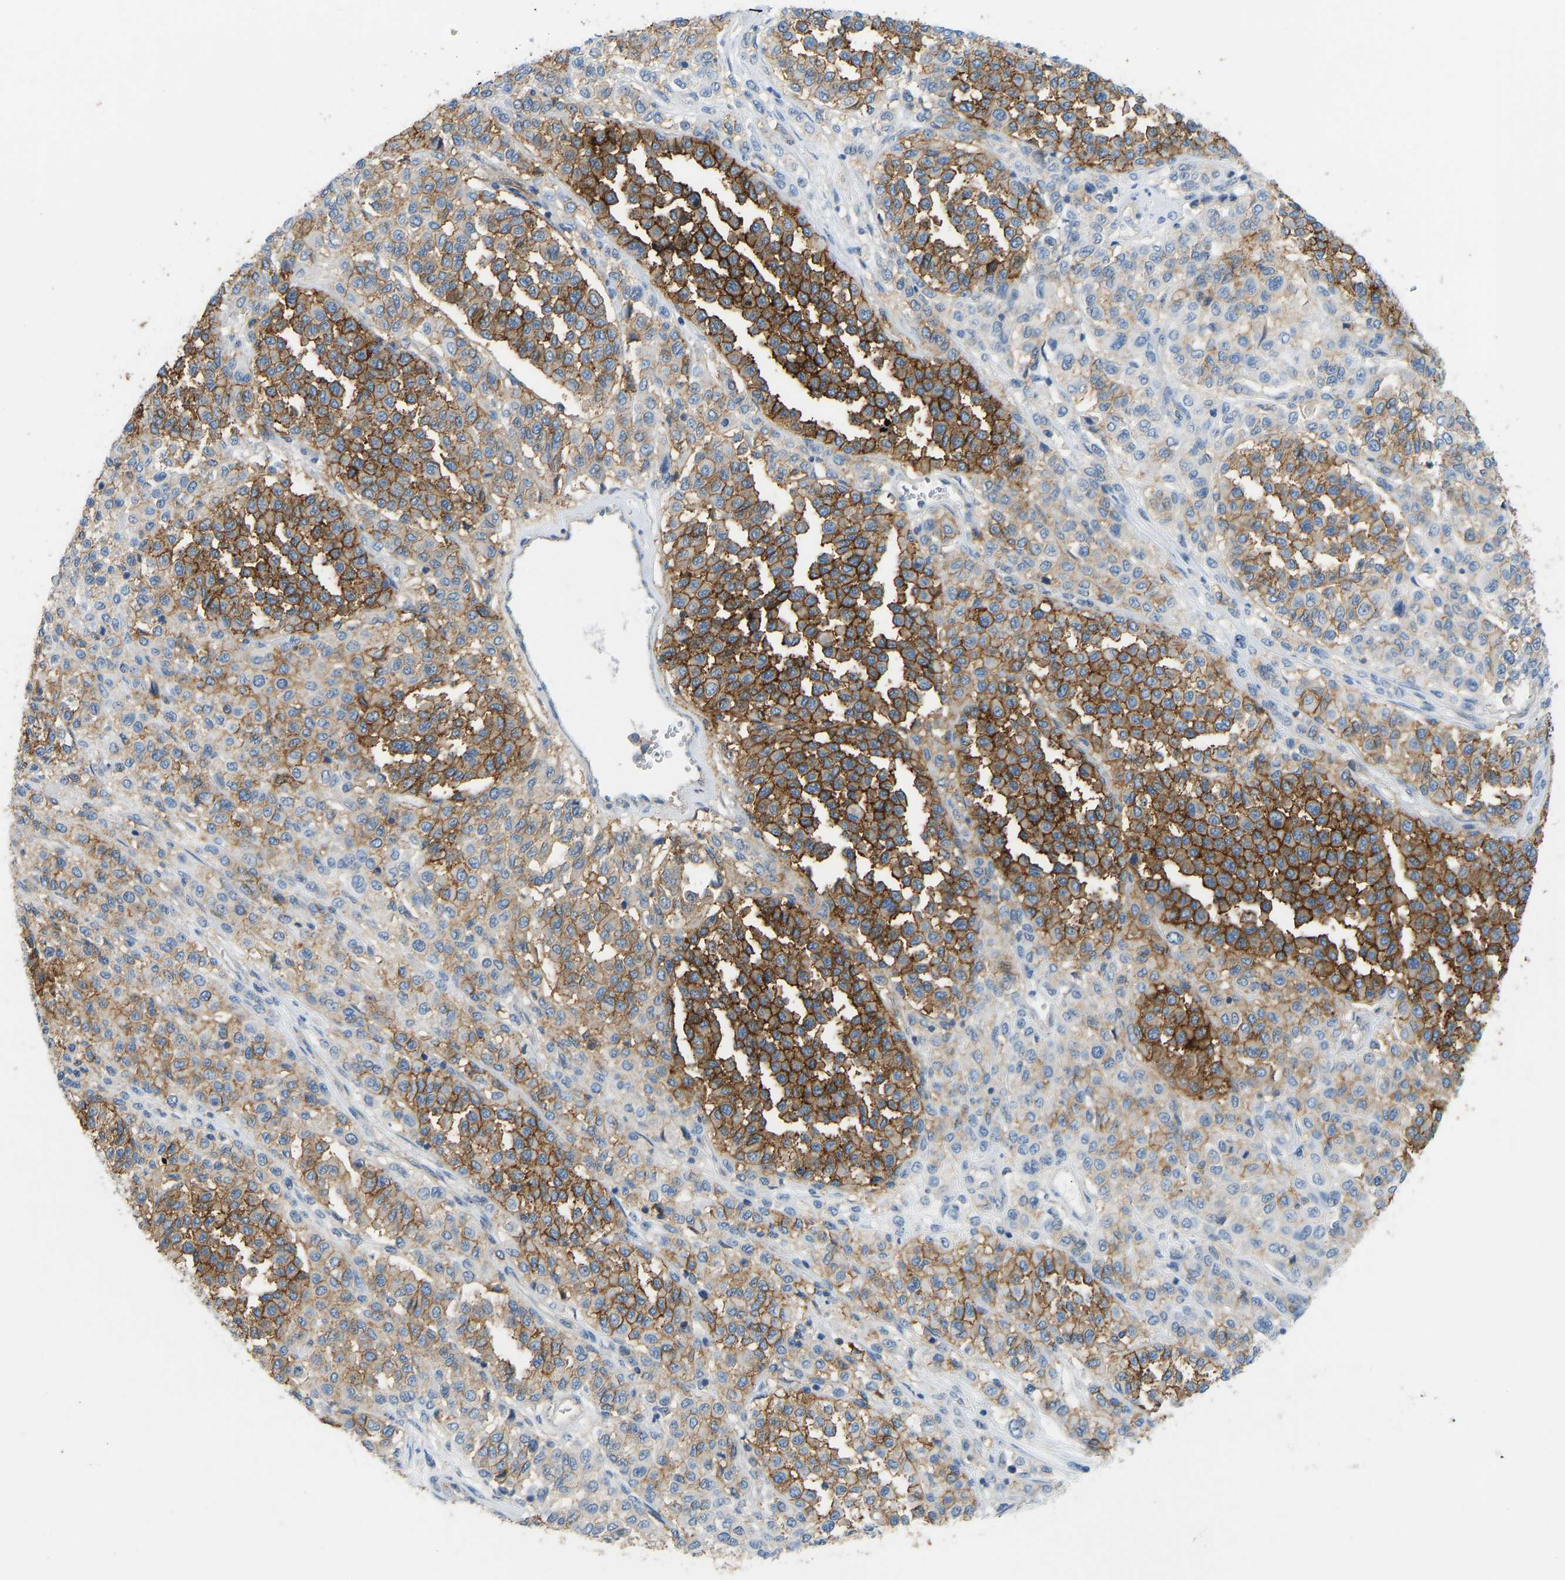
{"staining": {"intensity": "strong", "quantity": ">75%", "location": "cytoplasmic/membranous"}, "tissue": "melanoma", "cell_type": "Tumor cells", "image_type": "cancer", "snomed": [{"axis": "morphology", "description": "Malignant melanoma, Metastatic site"}, {"axis": "topography", "description": "Pancreas"}], "caption": "Melanoma was stained to show a protein in brown. There is high levels of strong cytoplasmic/membranous positivity in approximately >75% of tumor cells.", "gene": "ATP1A1", "patient": {"sex": "female", "age": 30}}